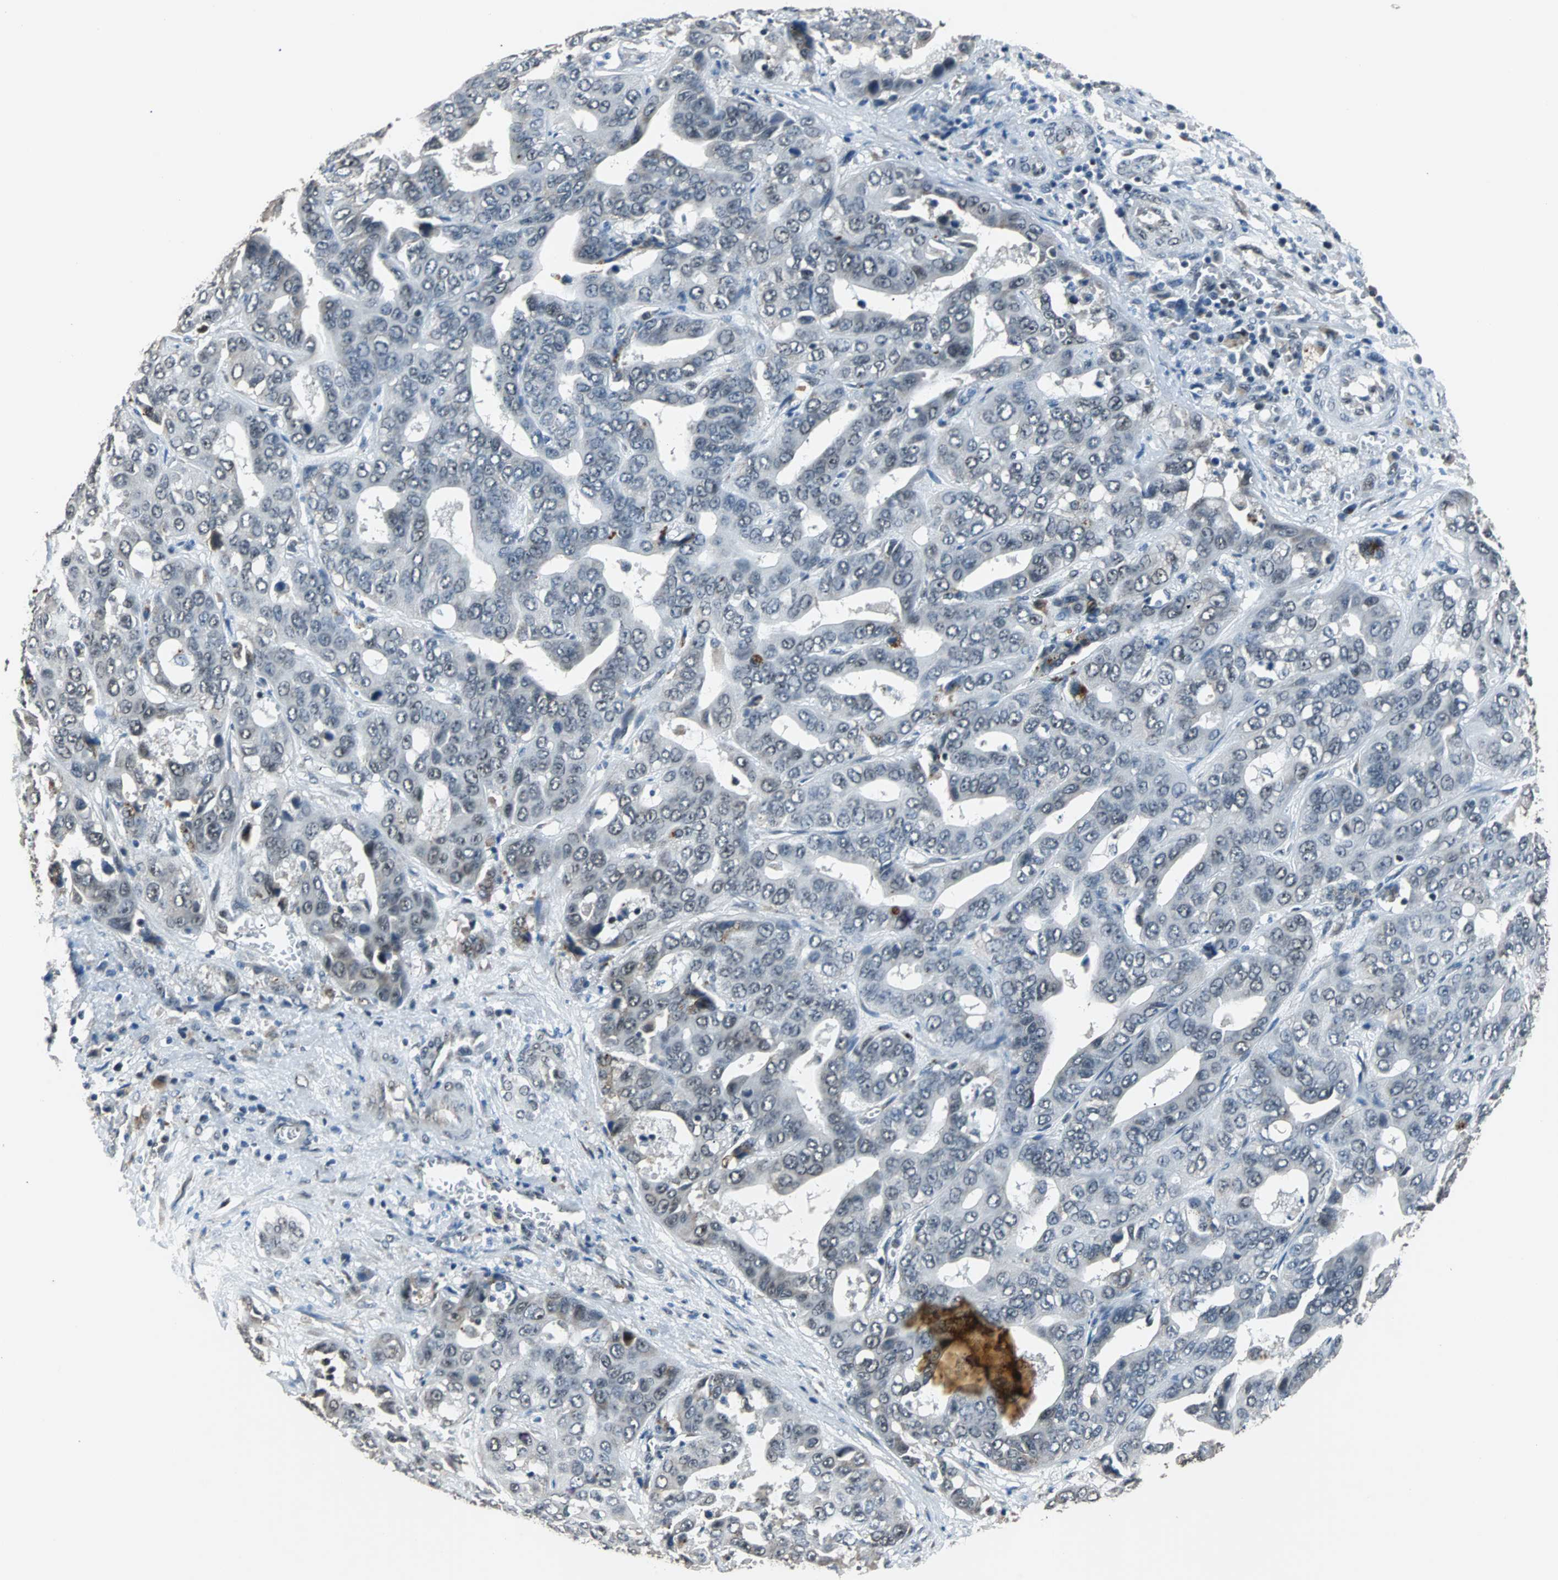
{"staining": {"intensity": "negative", "quantity": "none", "location": "none"}, "tissue": "liver cancer", "cell_type": "Tumor cells", "image_type": "cancer", "snomed": [{"axis": "morphology", "description": "Cholangiocarcinoma"}, {"axis": "topography", "description": "Liver"}], "caption": "This is an immunohistochemistry (IHC) histopathology image of cholangiocarcinoma (liver). There is no positivity in tumor cells.", "gene": "USP28", "patient": {"sex": "female", "age": 52}}